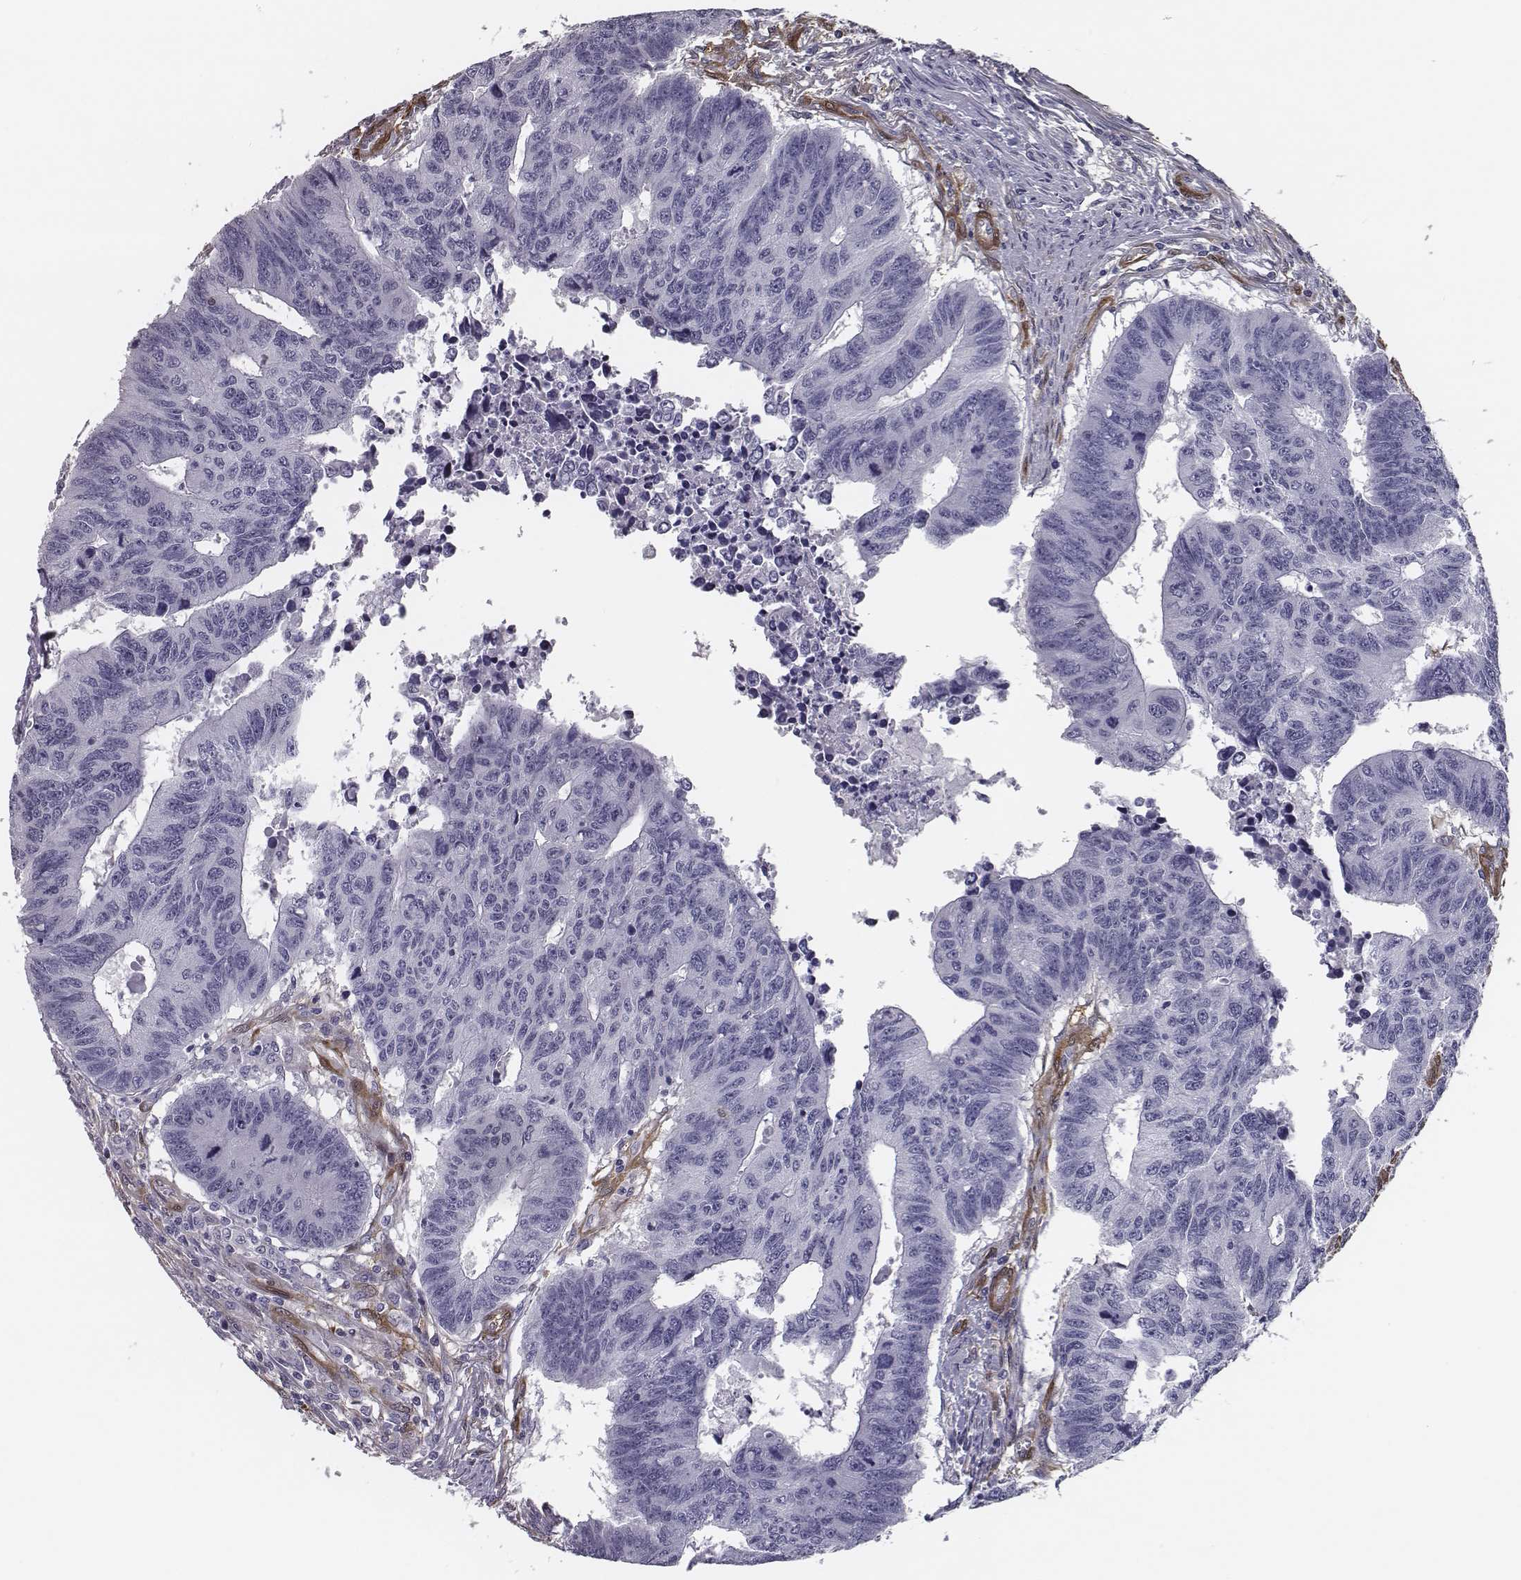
{"staining": {"intensity": "negative", "quantity": "none", "location": "none"}, "tissue": "colorectal cancer", "cell_type": "Tumor cells", "image_type": "cancer", "snomed": [{"axis": "morphology", "description": "Adenocarcinoma, NOS"}, {"axis": "topography", "description": "Rectum"}], "caption": "Immunohistochemistry photomicrograph of neoplastic tissue: colorectal cancer (adenocarcinoma) stained with DAB shows no significant protein staining in tumor cells.", "gene": "ISYNA1", "patient": {"sex": "female", "age": 85}}